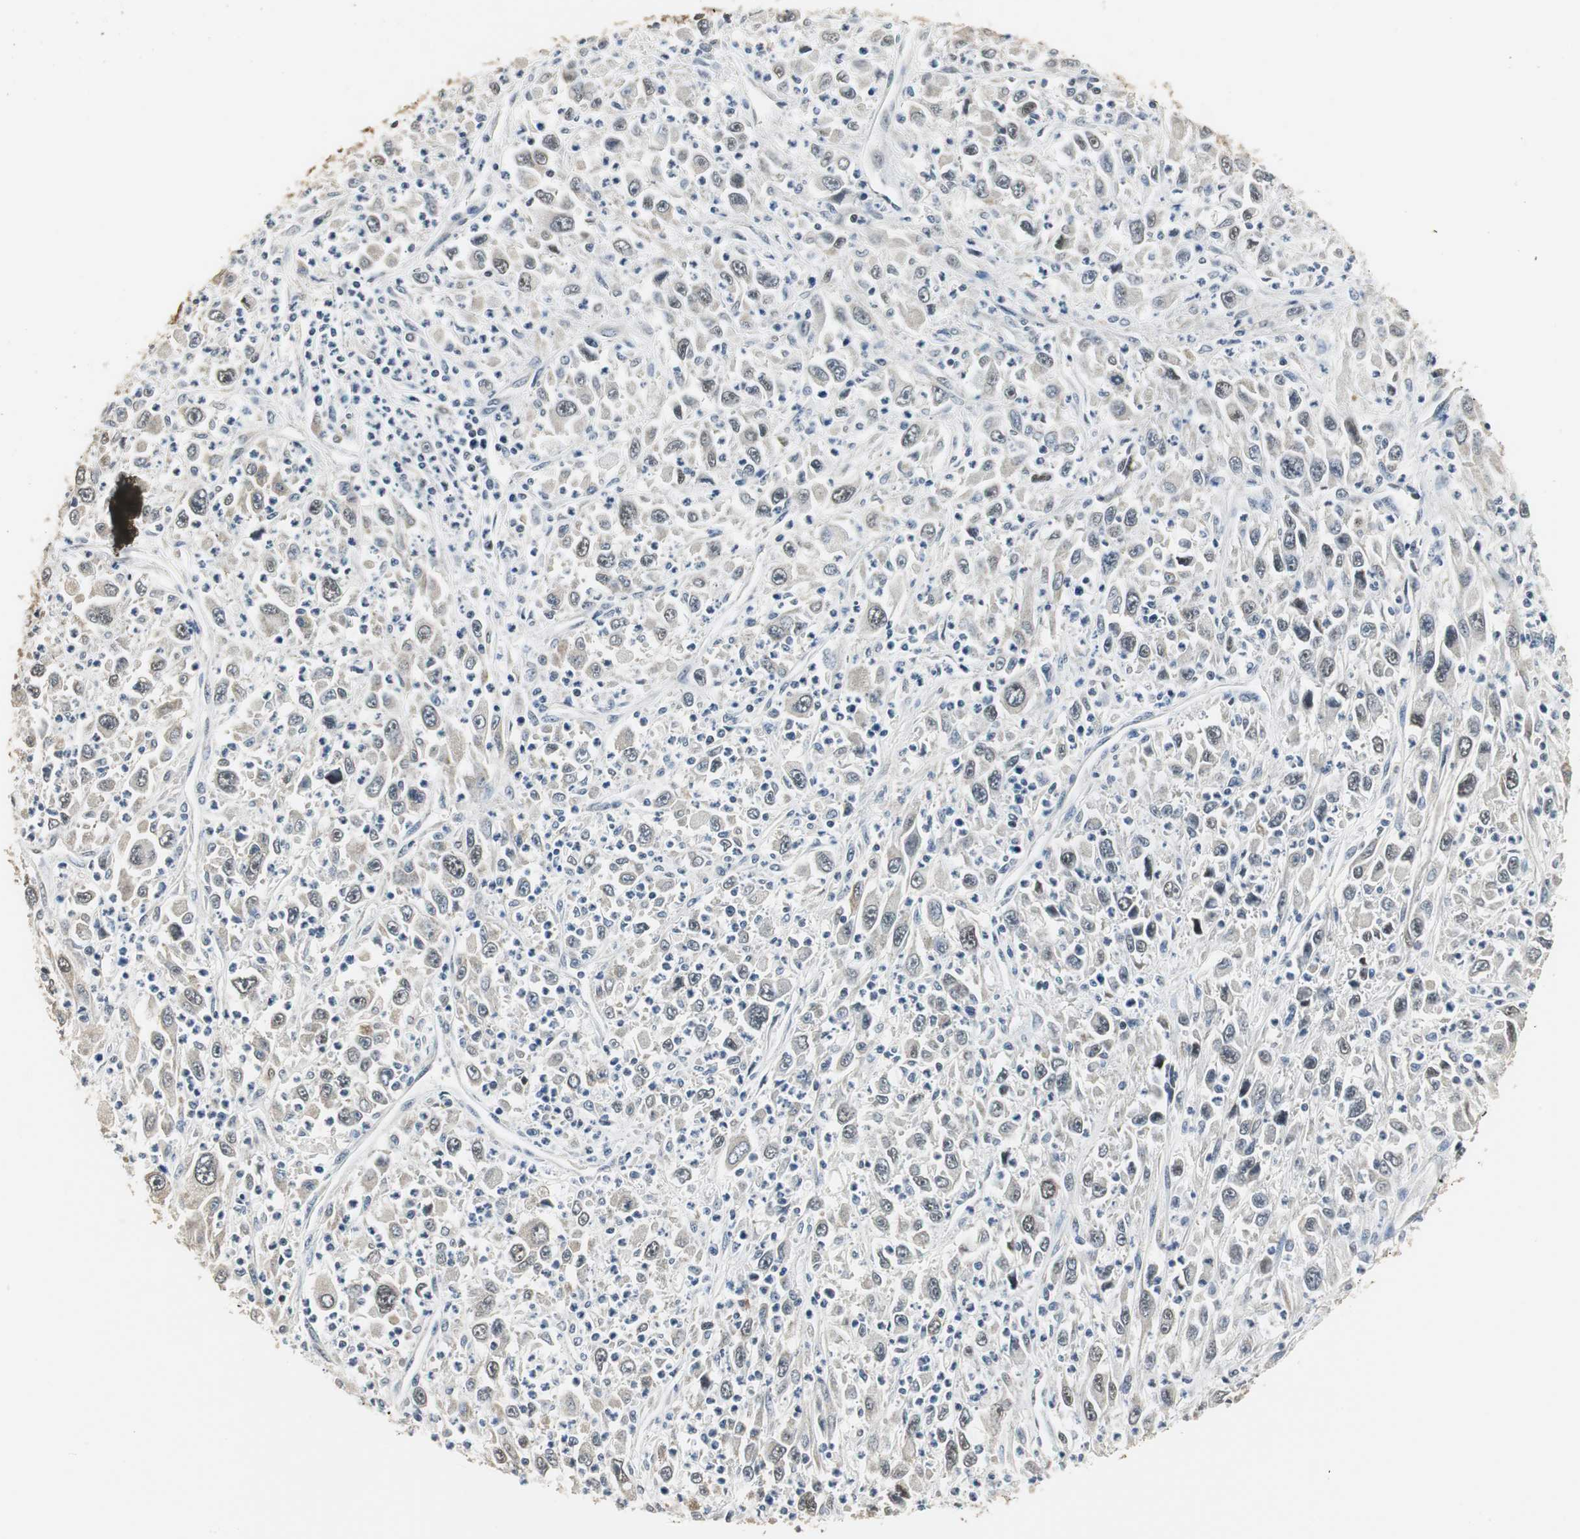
{"staining": {"intensity": "moderate", "quantity": ">75%", "location": "cytoplasmic/membranous"}, "tissue": "melanoma", "cell_type": "Tumor cells", "image_type": "cancer", "snomed": [{"axis": "morphology", "description": "Malignant melanoma, Metastatic site"}, {"axis": "topography", "description": "Skin"}], "caption": "IHC histopathology image of neoplastic tissue: human malignant melanoma (metastatic site) stained using immunohistochemistry (IHC) exhibits medium levels of moderate protein expression localized specifically in the cytoplasmic/membranous of tumor cells, appearing as a cytoplasmic/membranous brown color.", "gene": "CCT5", "patient": {"sex": "female", "age": 56}}